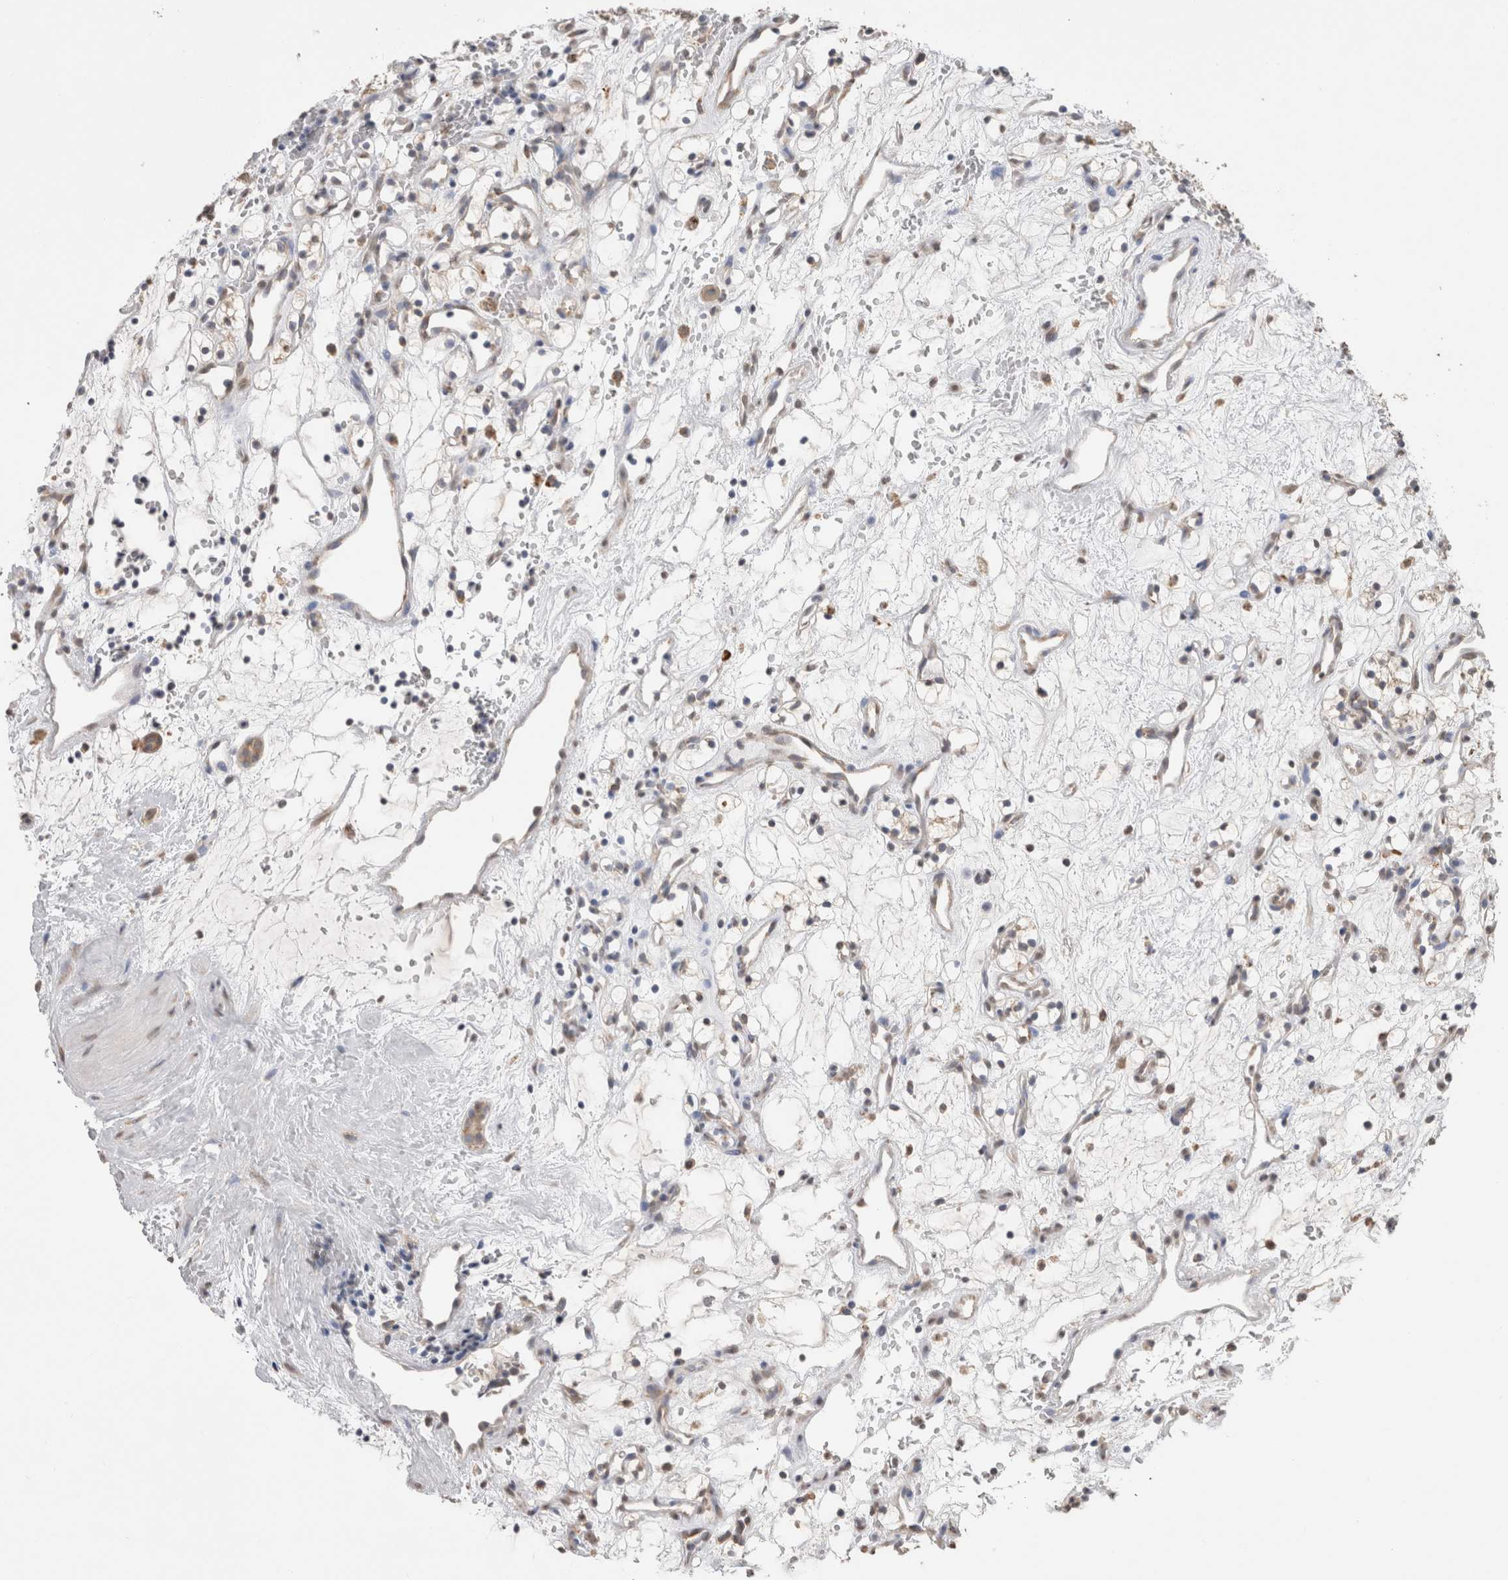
{"staining": {"intensity": "negative", "quantity": "none", "location": "none"}, "tissue": "renal cancer", "cell_type": "Tumor cells", "image_type": "cancer", "snomed": [{"axis": "morphology", "description": "Adenocarcinoma, NOS"}, {"axis": "topography", "description": "Kidney"}], "caption": "Protein analysis of renal adenocarcinoma exhibits no significant expression in tumor cells. The staining was performed using DAB (3,3'-diaminobenzidine) to visualize the protein expression in brown, while the nuclei were stained in blue with hematoxylin (Magnification: 20x).", "gene": "NOMO1", "patient": {"sex": "female", "age": 60}}